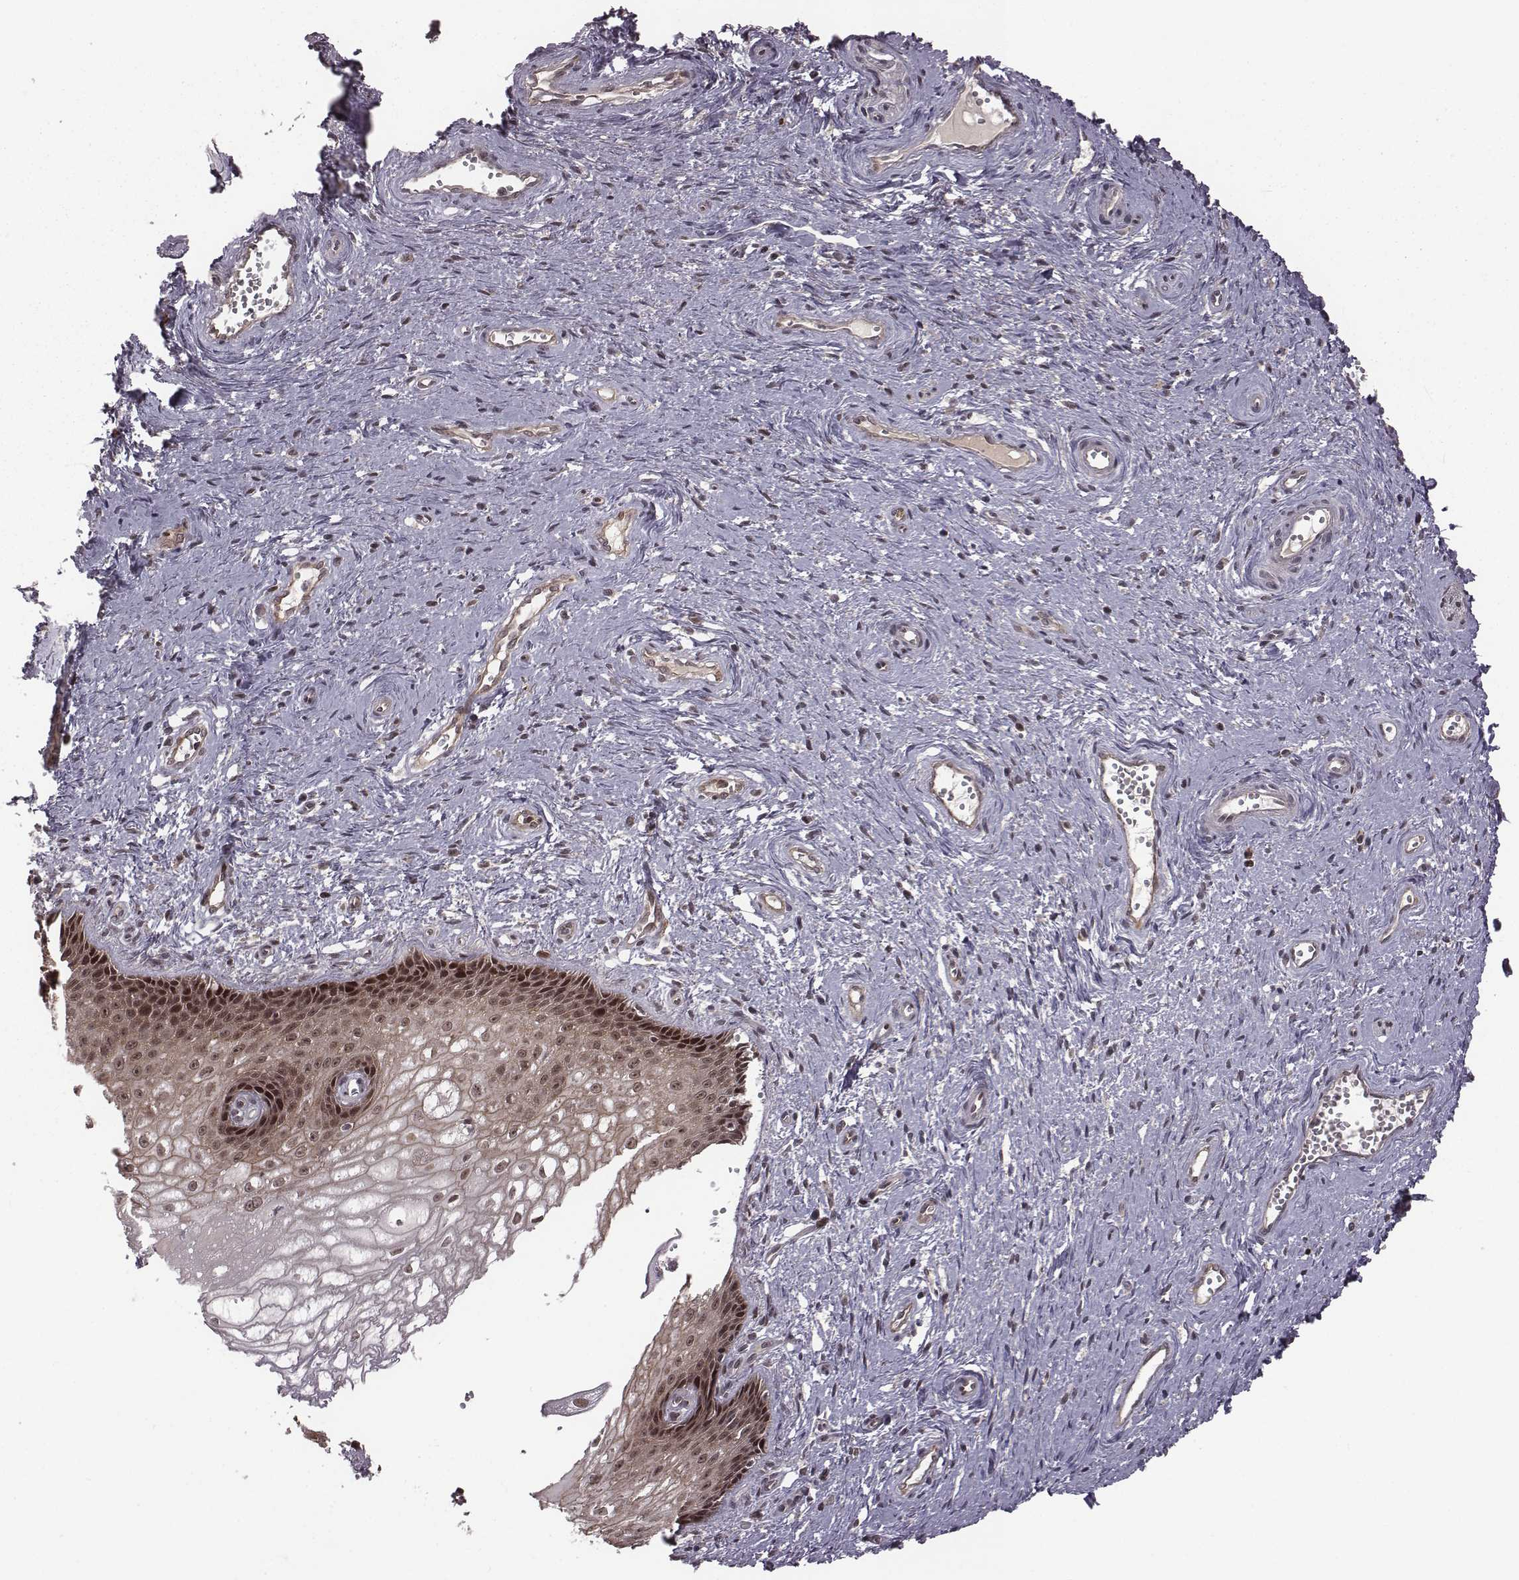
{"staining": {"intensity": "moderate", "quantity": "<25%", "location": "nuclear"}, "tissue": "cervical cancer", "cell_type": "Tumor cells", "image_type": "cancer", "snomed": [{"axis": "morphology", "description": "Squamous cell carcinoma, NOS"}, {"axis": "topography", "description": "Cervix"}], "caption": "The image reveals a brown stain indicating the presence of a protein in the nuclear of tumor cells in squamous cell carcinoma (cervical).", "gene": "RPL3", "patient": {"sex": "female", "age": 30}}